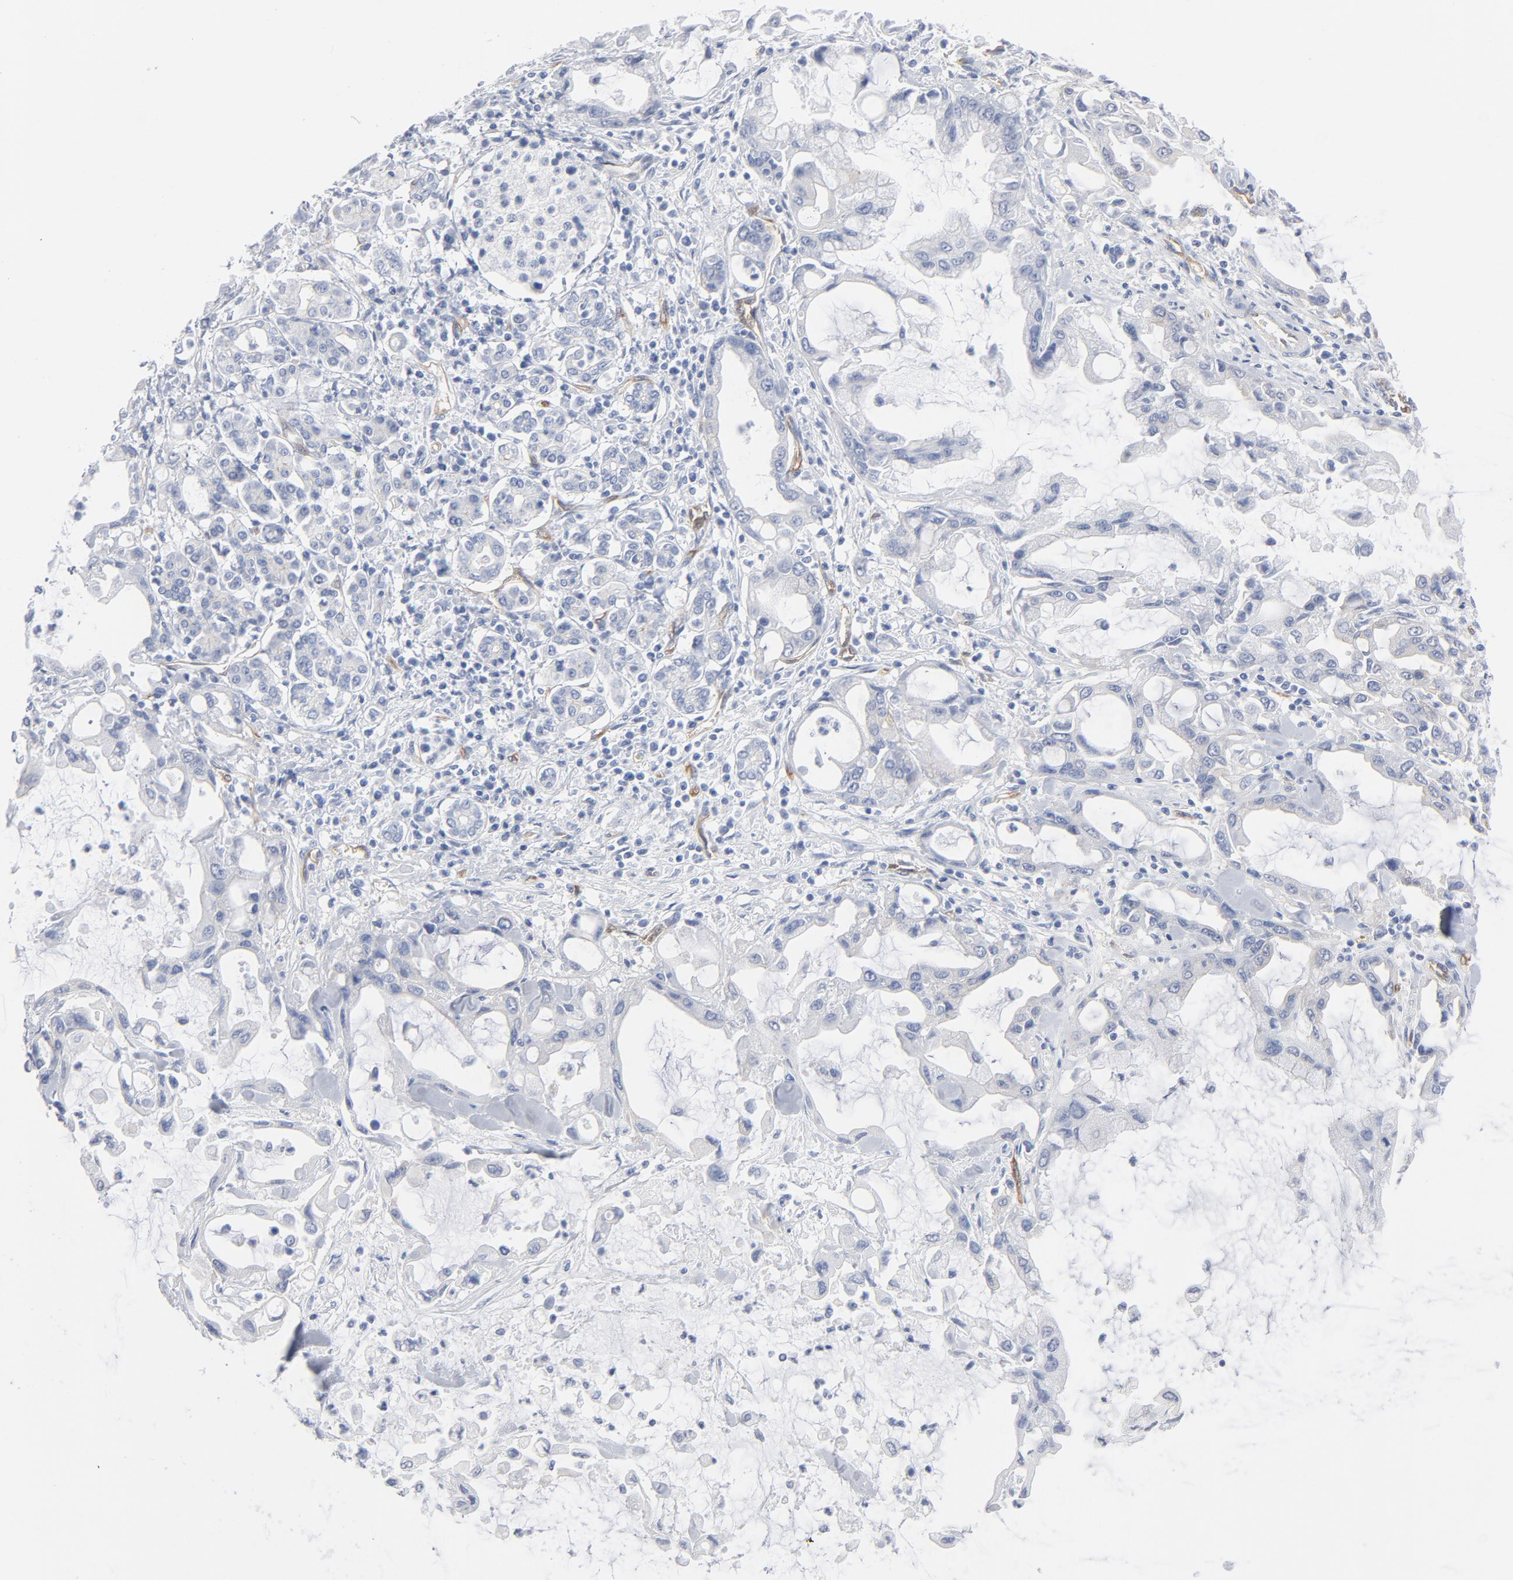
{"staining": {"intensity": "weak", "quantity": "<25%", "location": "cytoplasmic/membranous"}, "tissue": "pancreatic cancer", "cell_type": "Tumor cells", "image_type": "cancer", "snomed": [{"axis": "morphology", "description": "Adenocarcinoma, NOS"}, {"axis": "topography", "description": "Pancreas"}], "caption": "Immunohistochemistry photomicrograph of human adenocarcinoma (pancreatic) stained for a protein (brown), which reveals no positivity in tumor cells.", "gene": "SHANK3", "patient": {"sex": "female", "age": 57}}